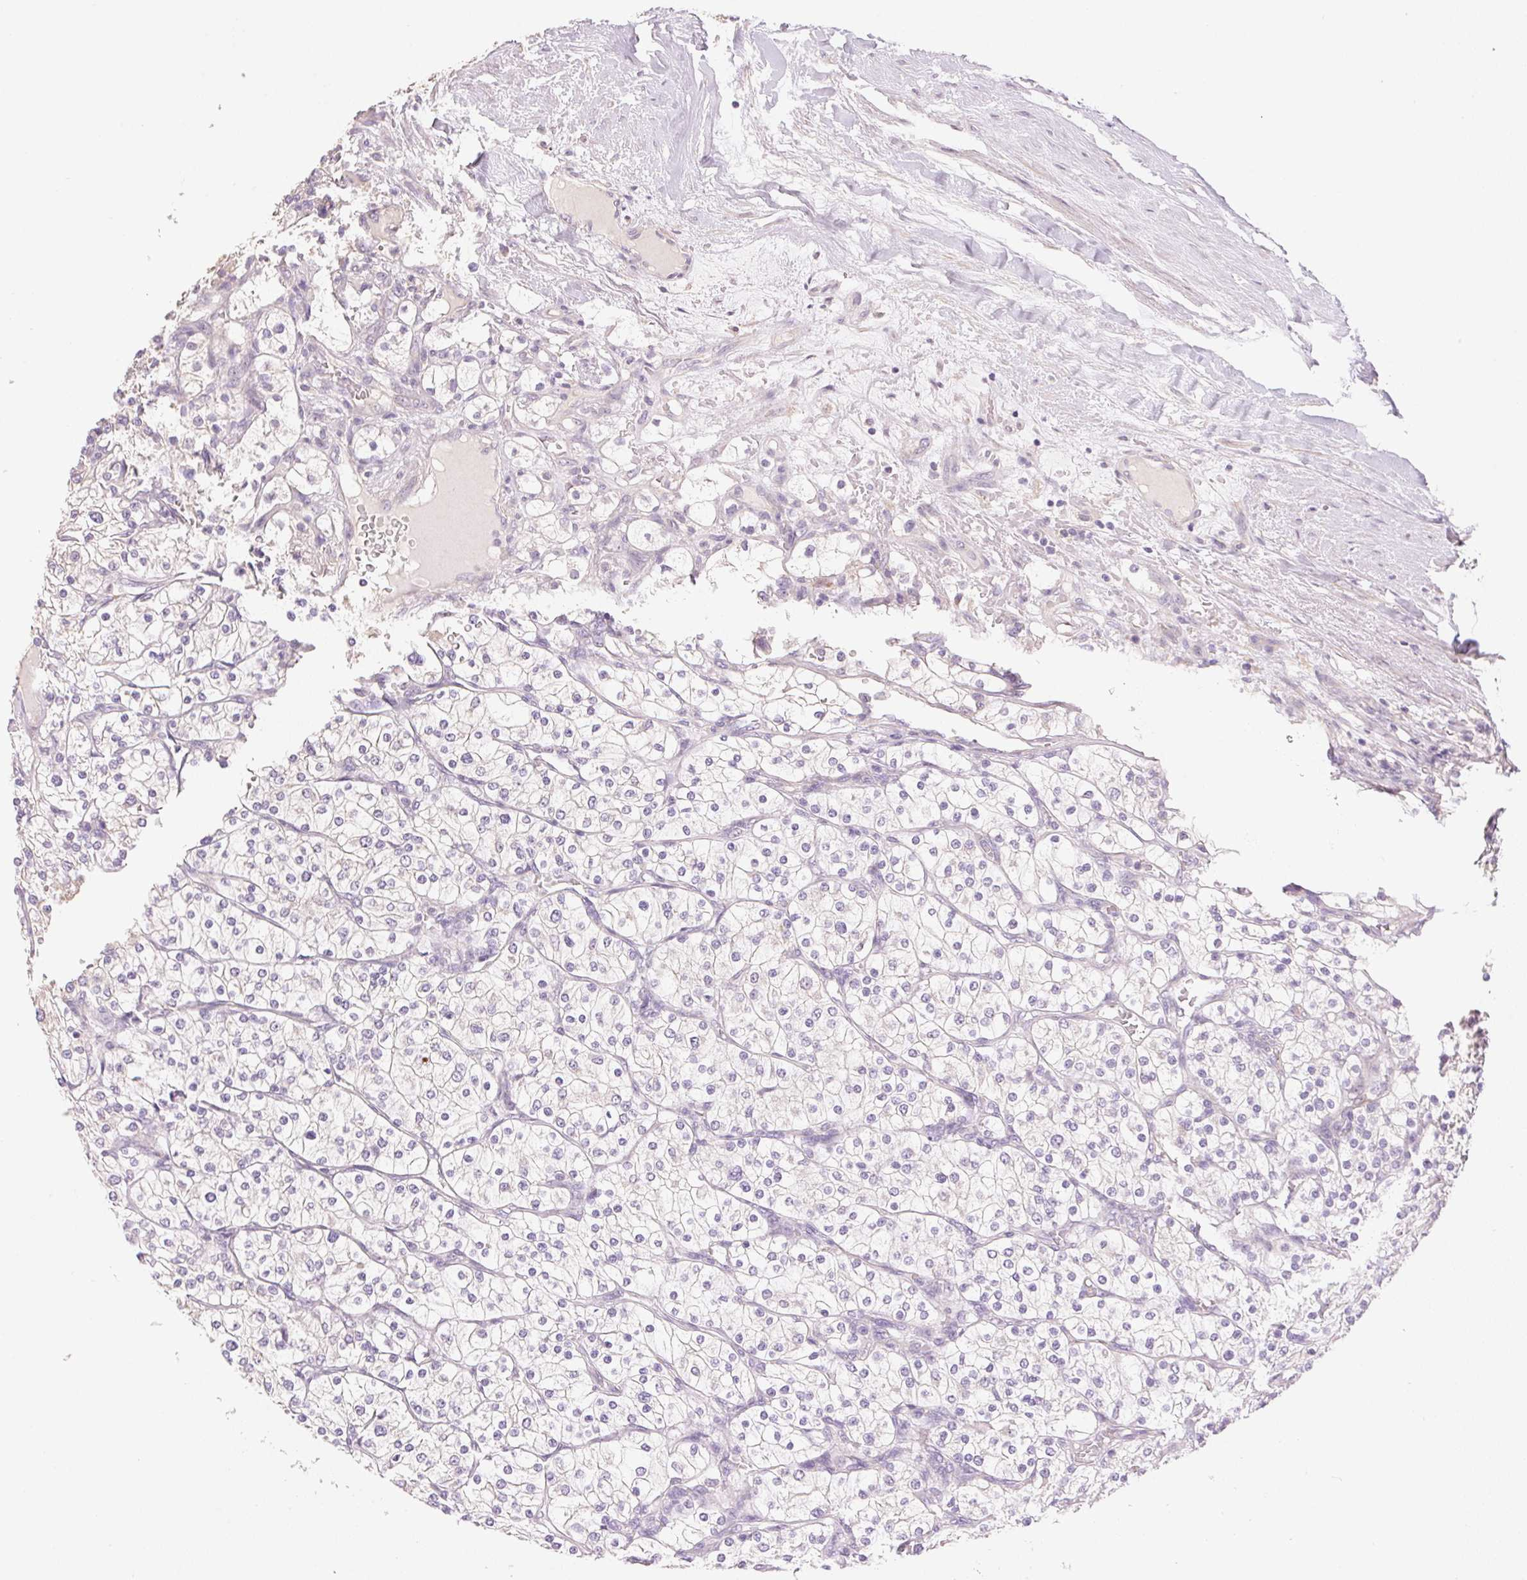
{"staining": {"intensity": "negative", "quantity": "none", "location": "none"}, "tissue": "renal cancer", "cell_type": "Tumor cells", "image_type": "cancer", "snomed": [{"axis": "morphology", "description": "Adenocarcinoma, NOS"}, {"axis": "topography", "description": "Kidney"}], "caption": "IHC micrograph of neoplastic tissue: renal adenocarcinoma stained with DAB (3,3'-diaminobenzidine) shows no significant protein staining in tumor cells.", "gene": "LYZL6", "patient": {"sex": "male", "age": 80}}